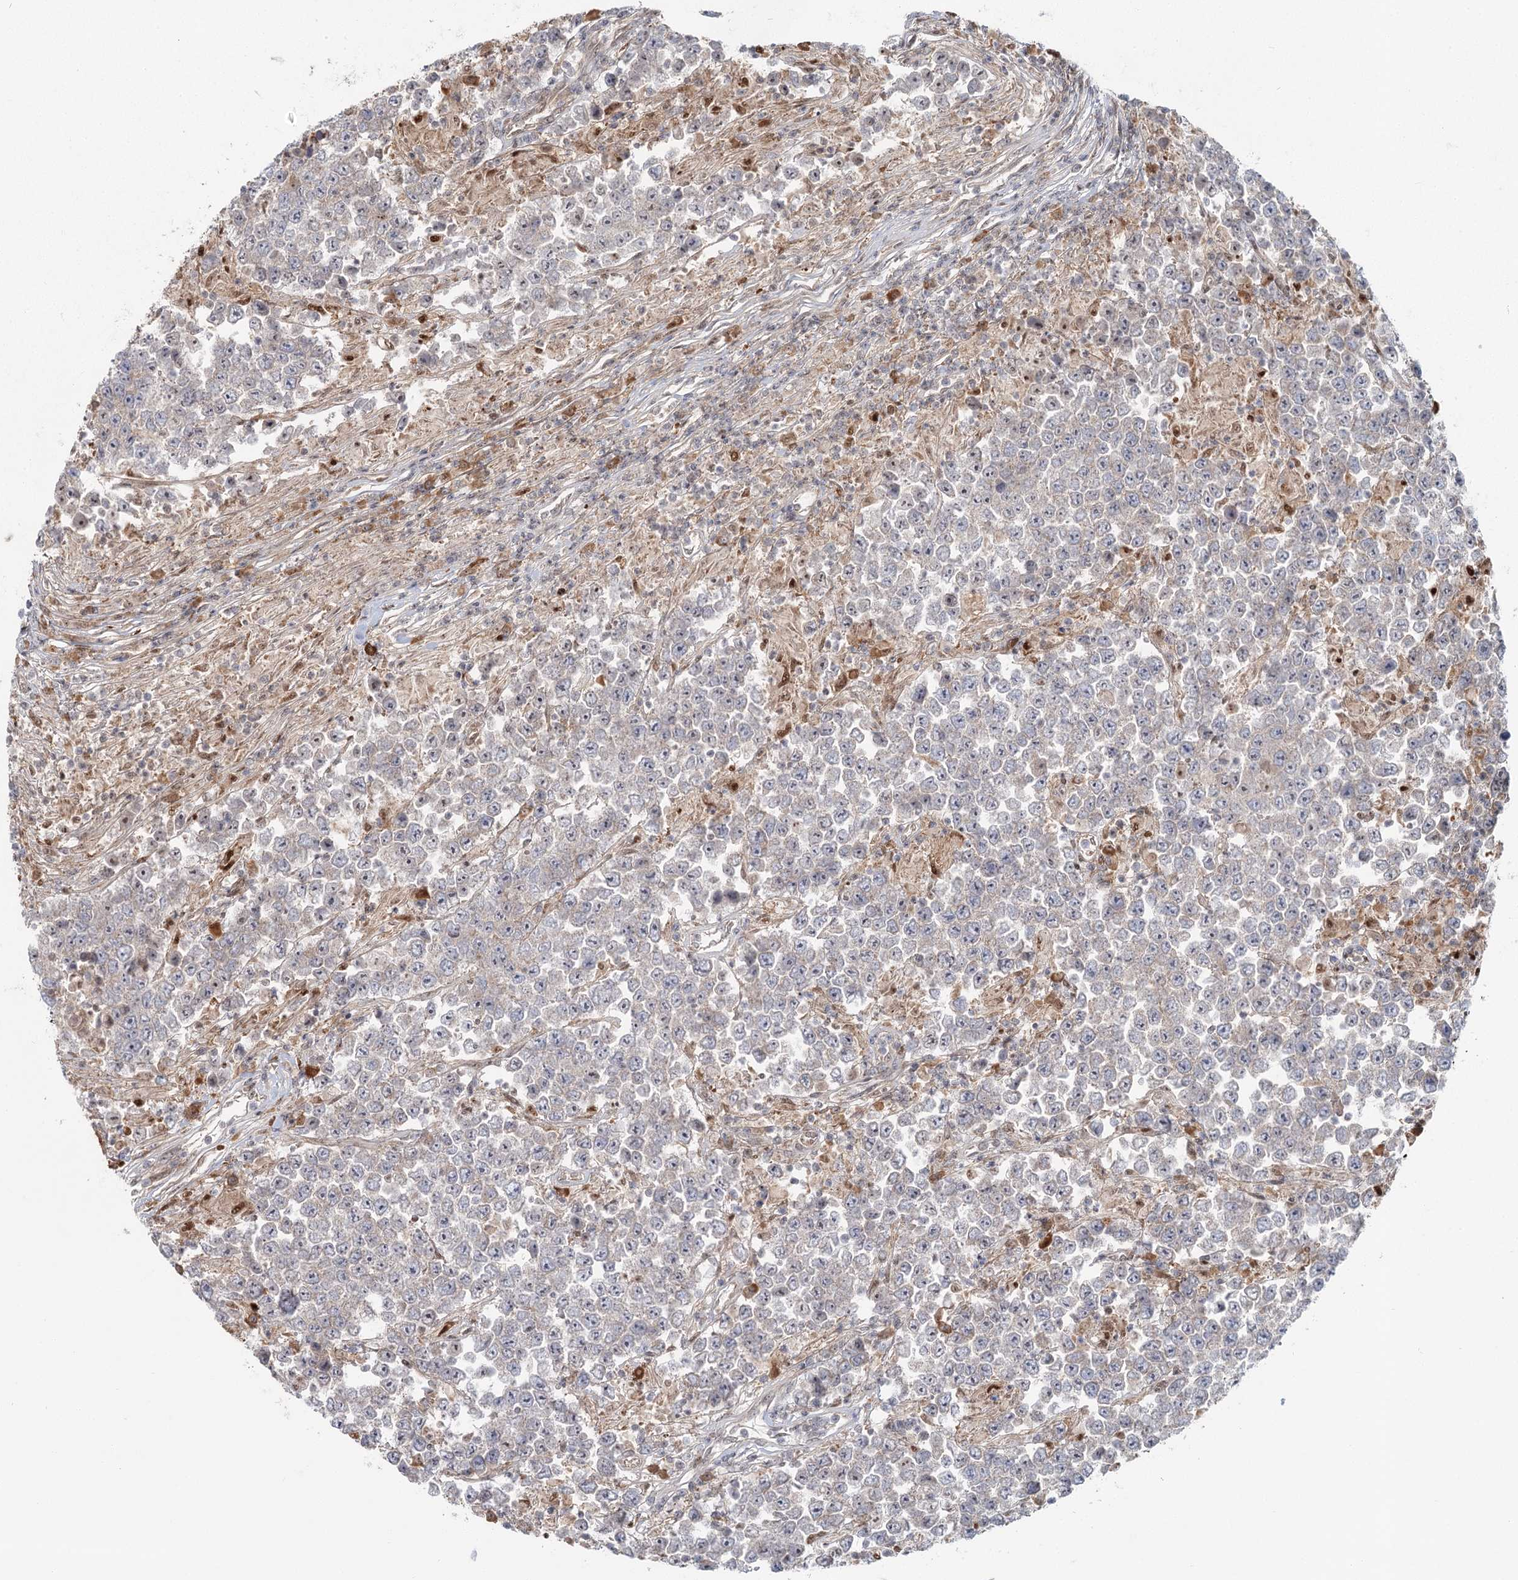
{"staining": {"intensity": "weak", "quantity": "<25%", "location": "cytoplasmic/membranous"}, "tissue": "testis cancer", "cell_type": "Tumor cells", "image_type": "cancer", "snomed": [{"axis": "morphology", "description": "Normal tissue, NOS"}, {"axis": "morphology", "description": "Urothelial carcinoma, High grade"}, {"axis": "morphology", "description": "Seminoma, NOS"}, {"axis": "morphology", "description": "Carcinoma, Embryonal, NOS"}, {"axis": "topography", "description": "Urinary bladder"}, {"axis": "topography", "description": "Testis"}], "caption": "Immunohistochemistry of testis high-grade urothelial carcinoma shows no expression in tumor cells. (Immunohistochemistry, brightfield microscopy, high magnification).", "gene": "THNSL1", "patient": {"sex": "male", "age": 41}}